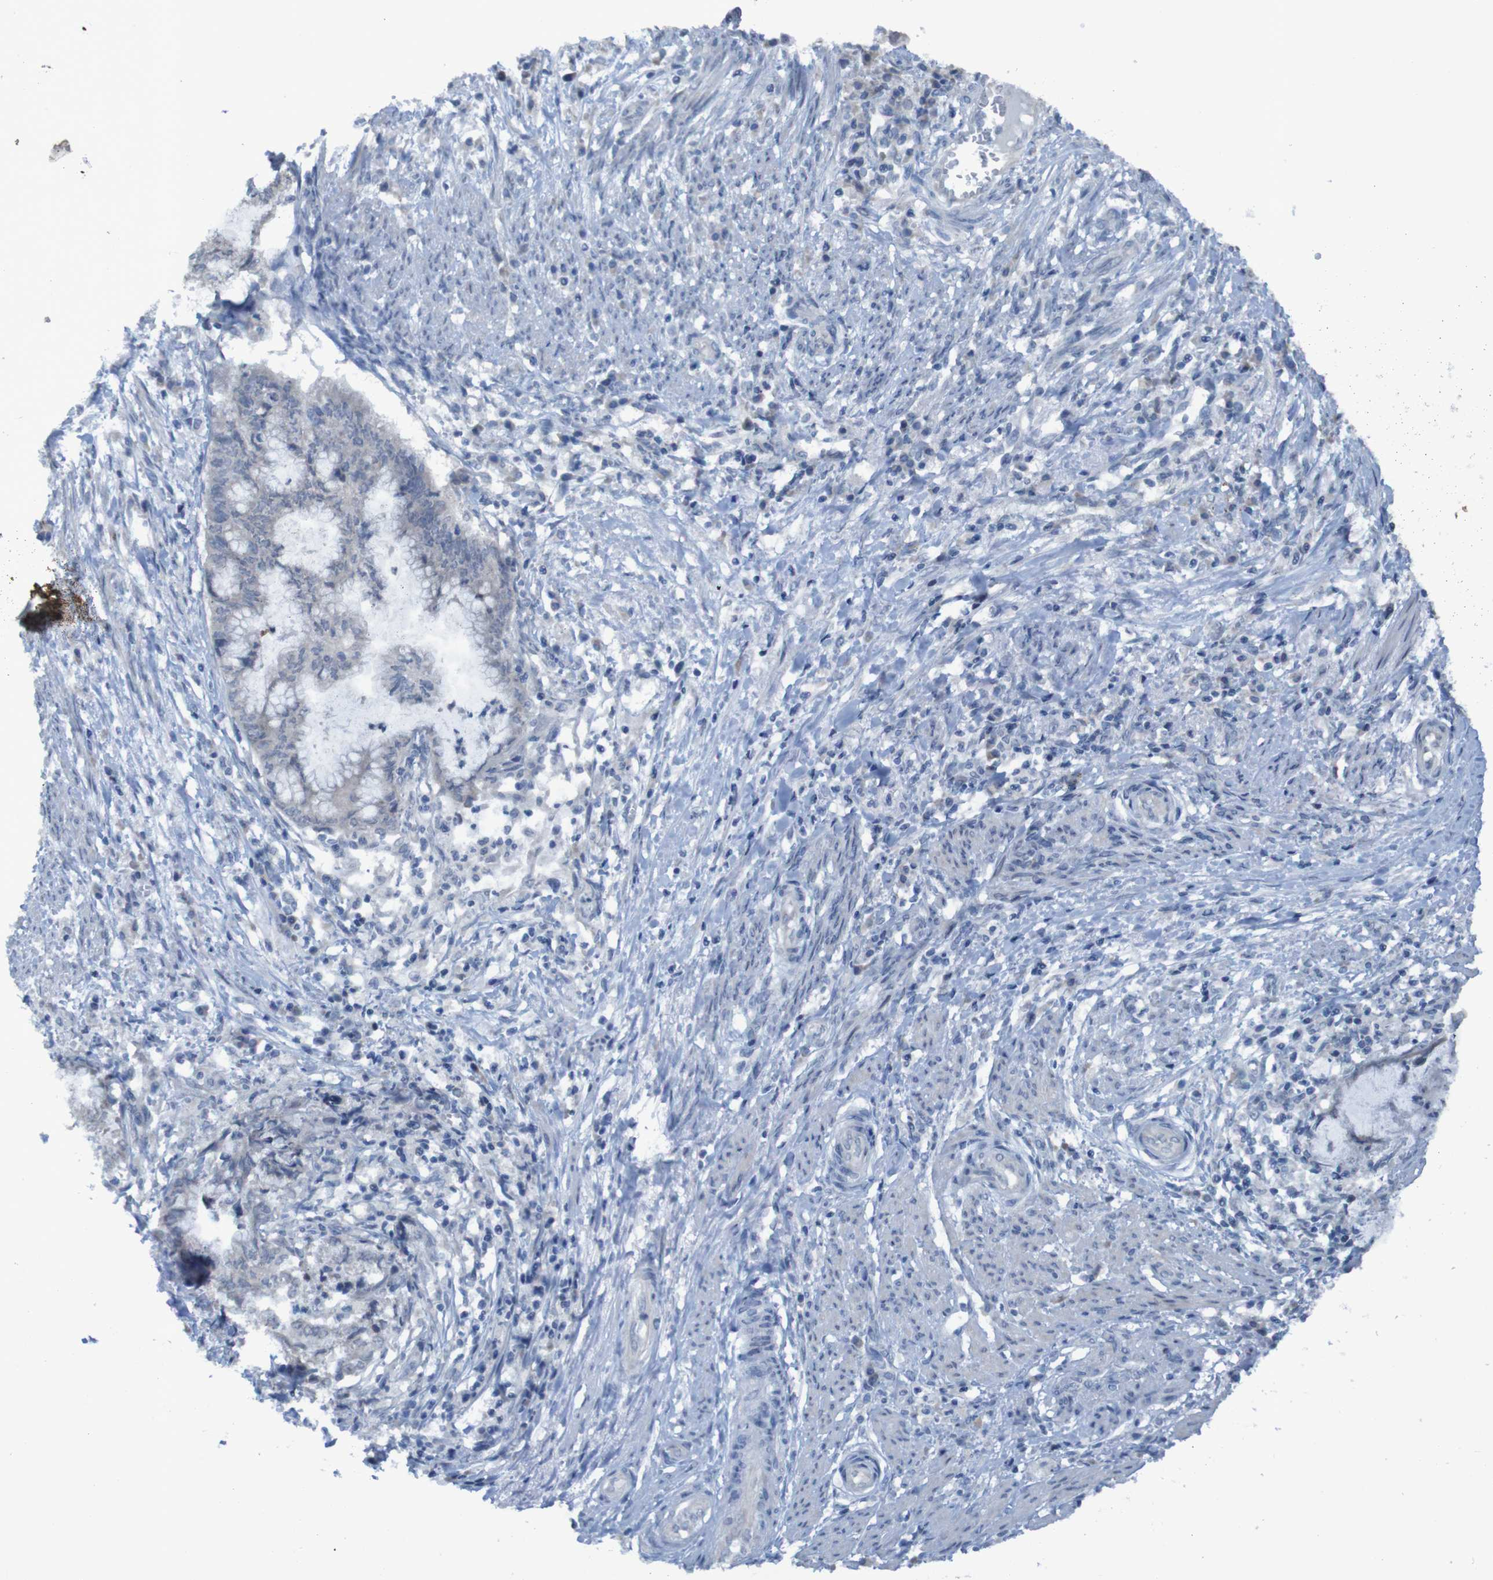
{"staining": {"intensity": "negative", "quantity": "none", "location": "none"}, "tissue": "endometrial cancer", "cell_type": "Tumor cells", "image_type": "cancer", "snomed": [{"axis": "morphology", "description": "Necrosis, NOS"}, {"axis": "morphology", "description": "Adenocarcinoma, NOS"}, {"axis": "topography", "description": "Endometrium"}], "caption": "High magnification brightfield microscopy of endometrial cancer (adenocarcinoma) stained with DAB (brown) and counterstained with hematoxylin (blue): tumor cells show no significant positivity.", "gene": "CLDN18", "patient": {"sex": "female", "age": 79}}